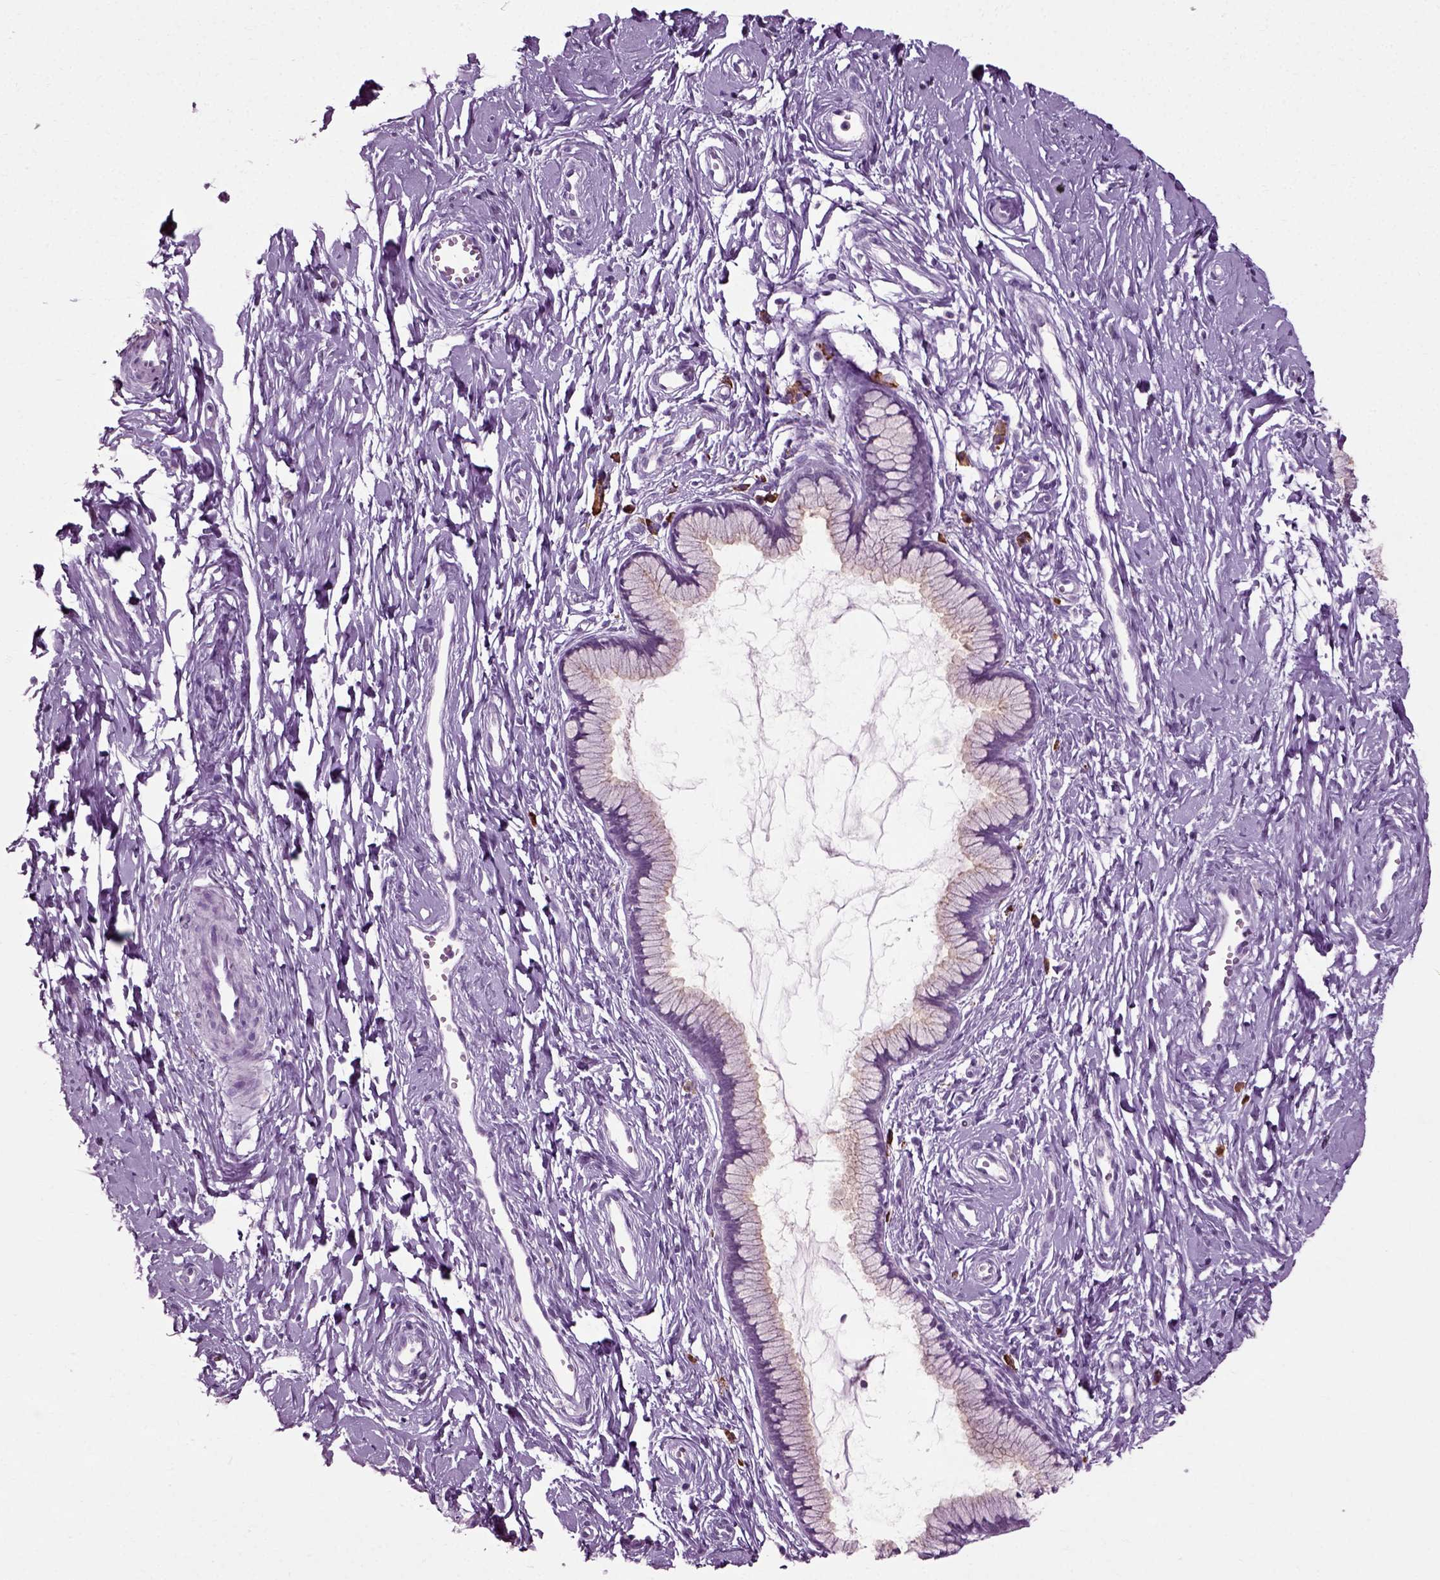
{"staining": {"intensity": "negative", "quantity": "none", "location": "none"}, "tissue": "cervix", "cell_type": "Glandular cells", "image_type": "normal", "snomed": [{"axis": "morphology", "description": "Normal tissue, NOS"}, {"axis": "topography", "description": "Cervix"}], "caption": "Glandular cells show no significant expression in benign cervix. (Stains: DAB immunohistochemistry (IHC) with hematoxylin counter stain, Microscopy: brightfield microscopy at high magnification).", "gene": "SLC26A8", "patient": {"sex": "female", "age": 40}}